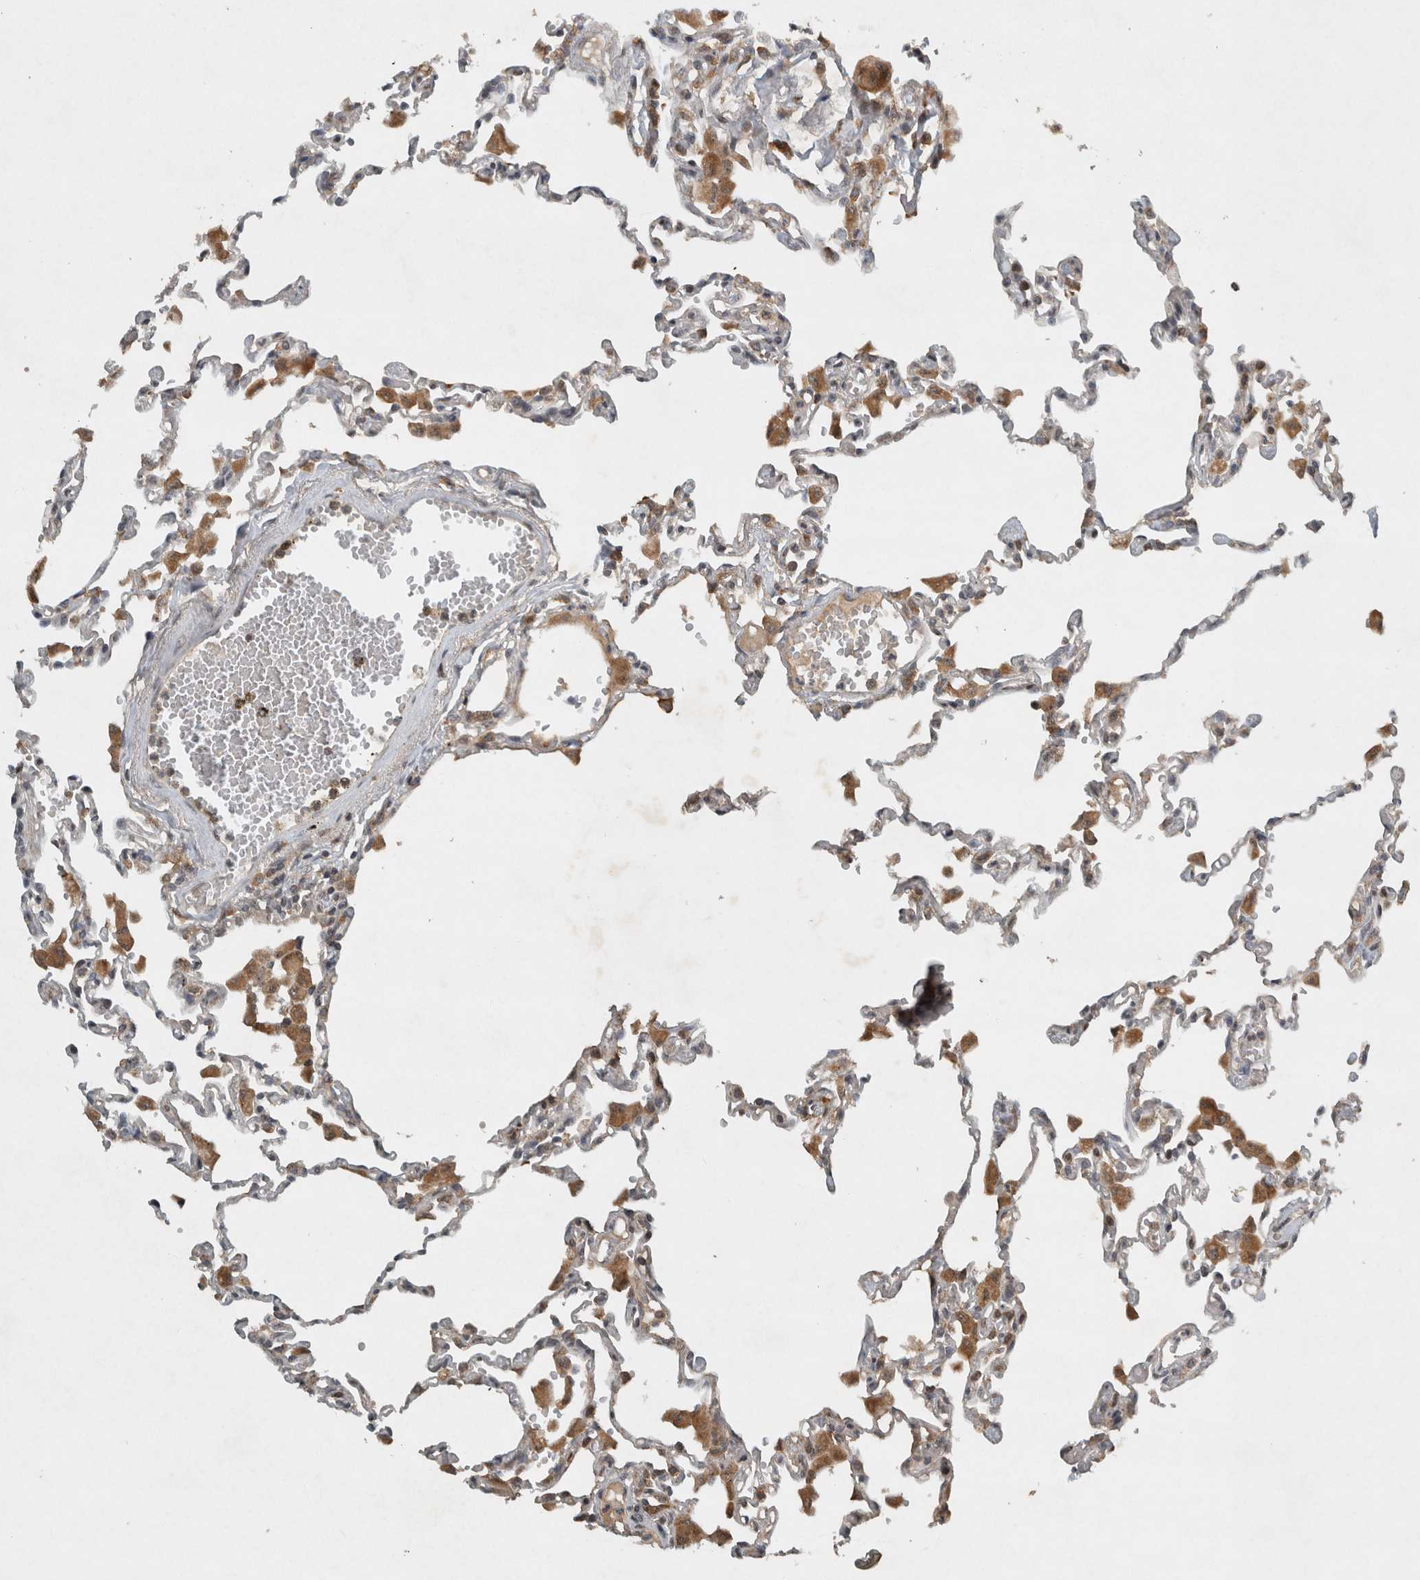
{"staining": {"intensity": "moderate", "quantity": "<25%", "location": "cytoplasmic/membranous"}, "tissue": "lung", "cell_type": "Alveolar cells", "image_type": "normal", "snomed": [{"axis": "morphology", "description": "Normal tissue, NOS"}, {"axis": "topography", "description": "Bronchus"}, {"axis": "topography", "description": "Lung"}], "caption": "Benign lung shows moderate cytoplasmic/membranous positivity in about <25% of alveolar cells, visualized by immunohistochemistry.", "gene": "GPR137B", "patient": {"sex": "female", "age": 49}}